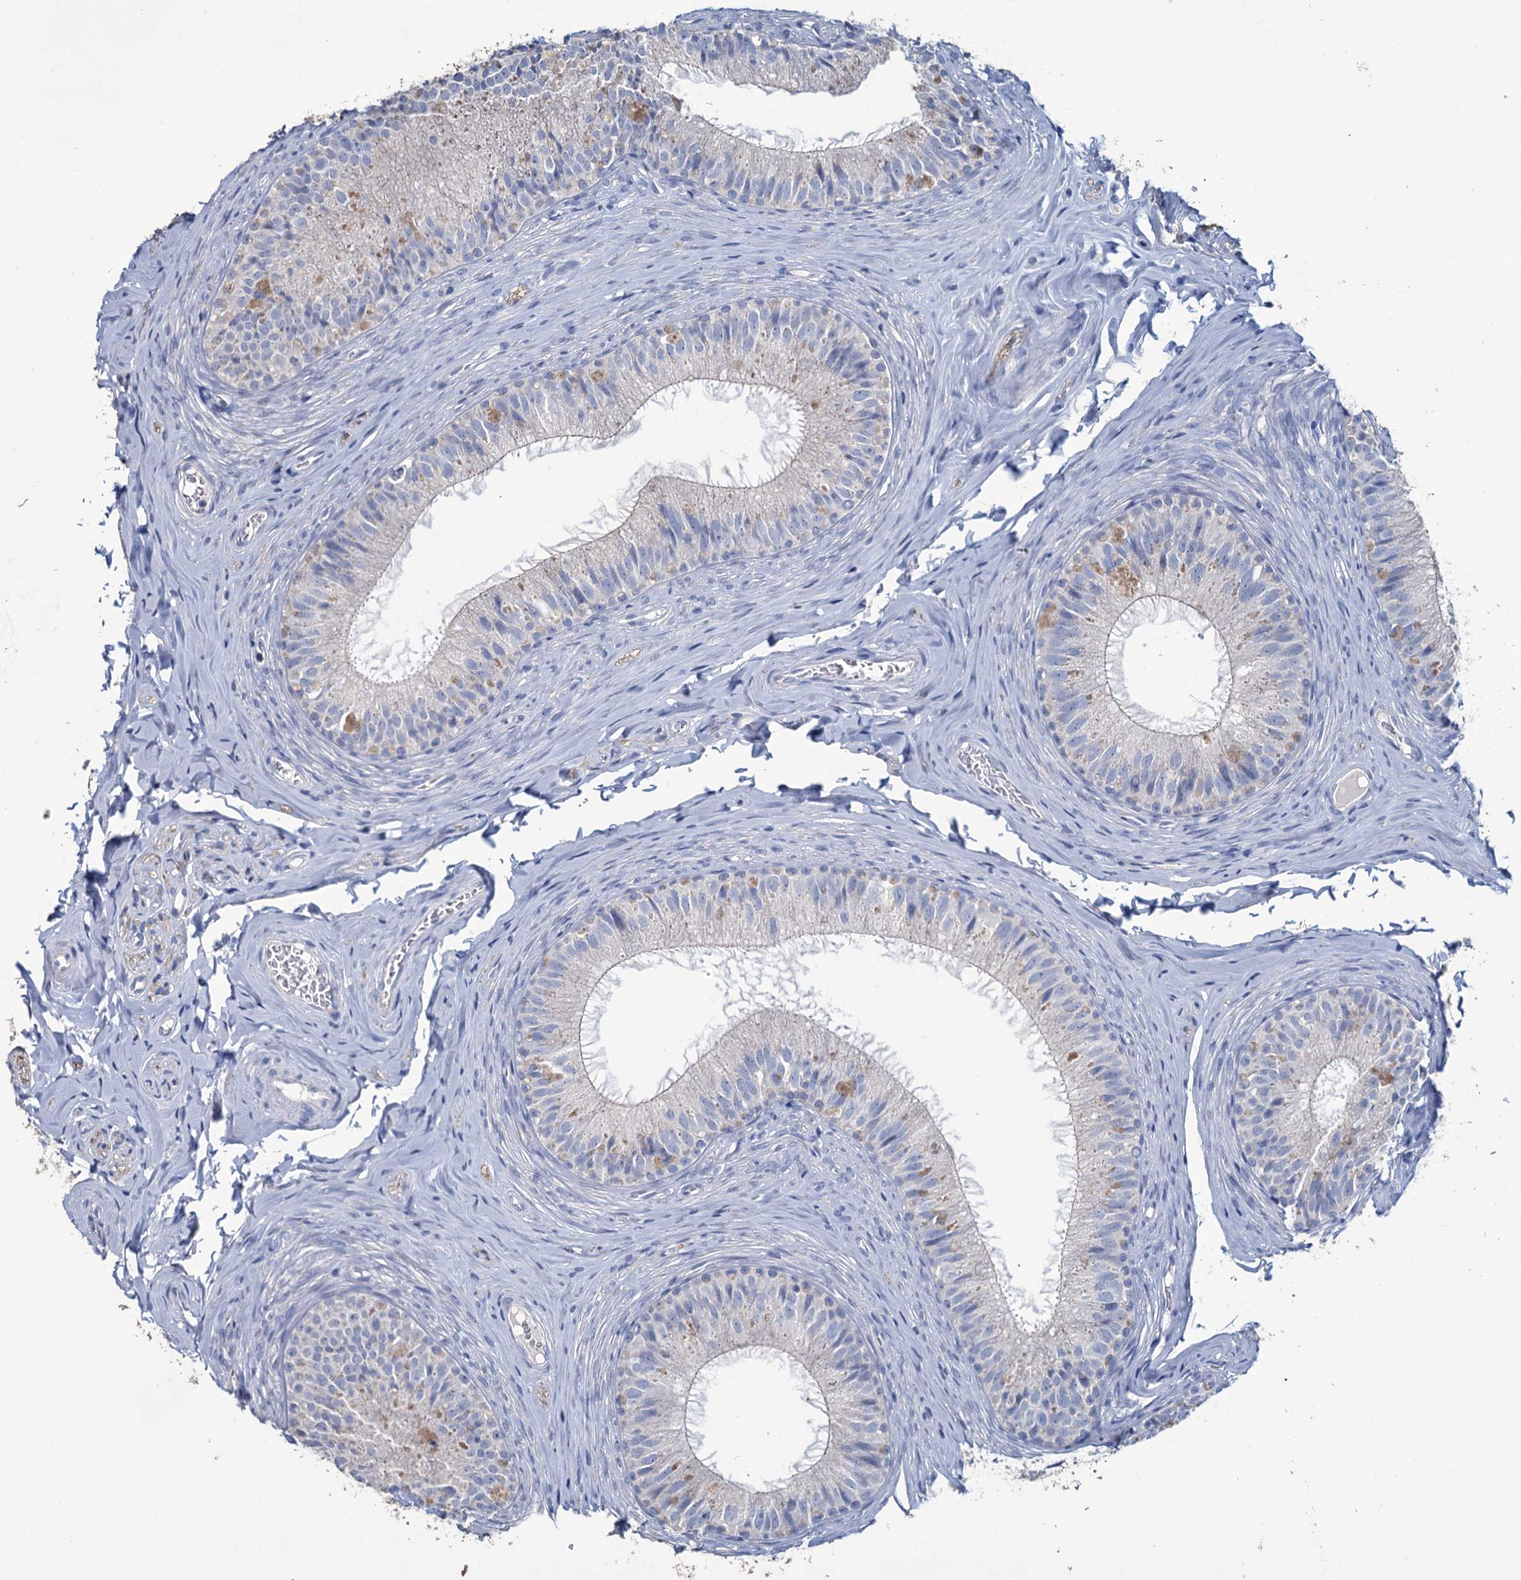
{"staining": {"intensity": "negative", "quantity": "none", "location": "none"}, "tissue": "epididymis", "cell_type": "Glandular cells", "image_type": "normal", "snomed": [{"axis": "morphology", "description": "Normal tissue, NOS"}, {"axis": "topography", "description": "Epididymis"}], "caption": "There is no significant staining in glandular cells of epididymis. (DAB (3,3'-diaminobenzidine) IHC visualized using brightfield microscopy, high magnification).", "gene": "SNCB", "patient": {"sex": "male", "age": 34}}